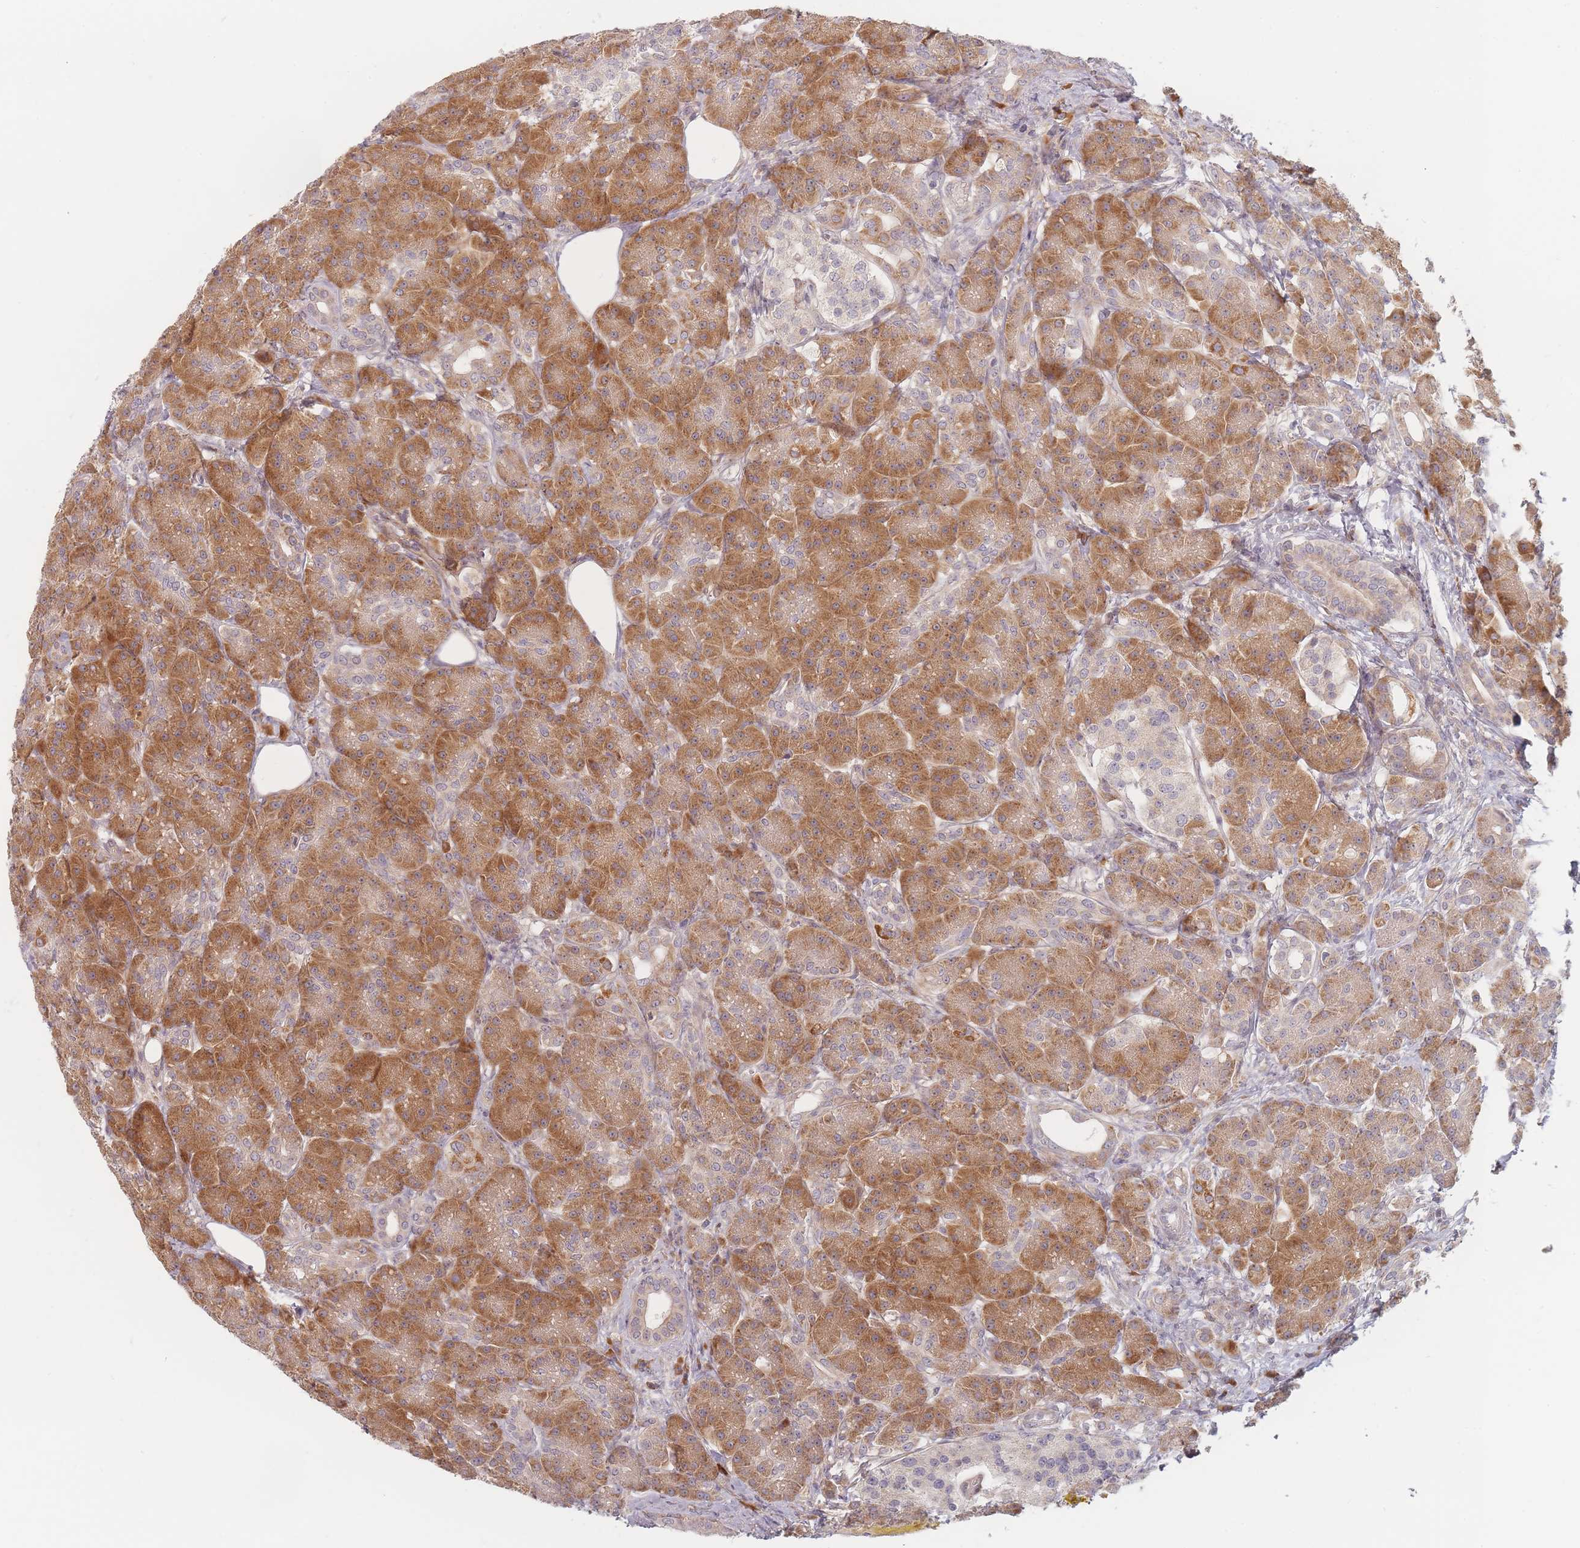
{"staining": {"intensity": "strong", "quantity": ">75%", "location": "cytoplasmic/membranous"}, "tissue": "pancreas", "cell_type": "Exocrine glandular cells", "image_type": "normal", "snomed": [{"axis": "morphology", "description": "Normal tissue, NOS"}, {"axis": "topography", "description": "Pancreas"}], "caption": "Immunohistochemical staining of unremarkable pancreas exhibits >75% levels of strong cytoplasmic/membranous protein expression in about >75% of exocrine glandular cells. (Brightfield microscopy of DAB IHC at high magnification).", "gene": "ZKSCAN7", "patient": {"sex": "male", "age": 63}}